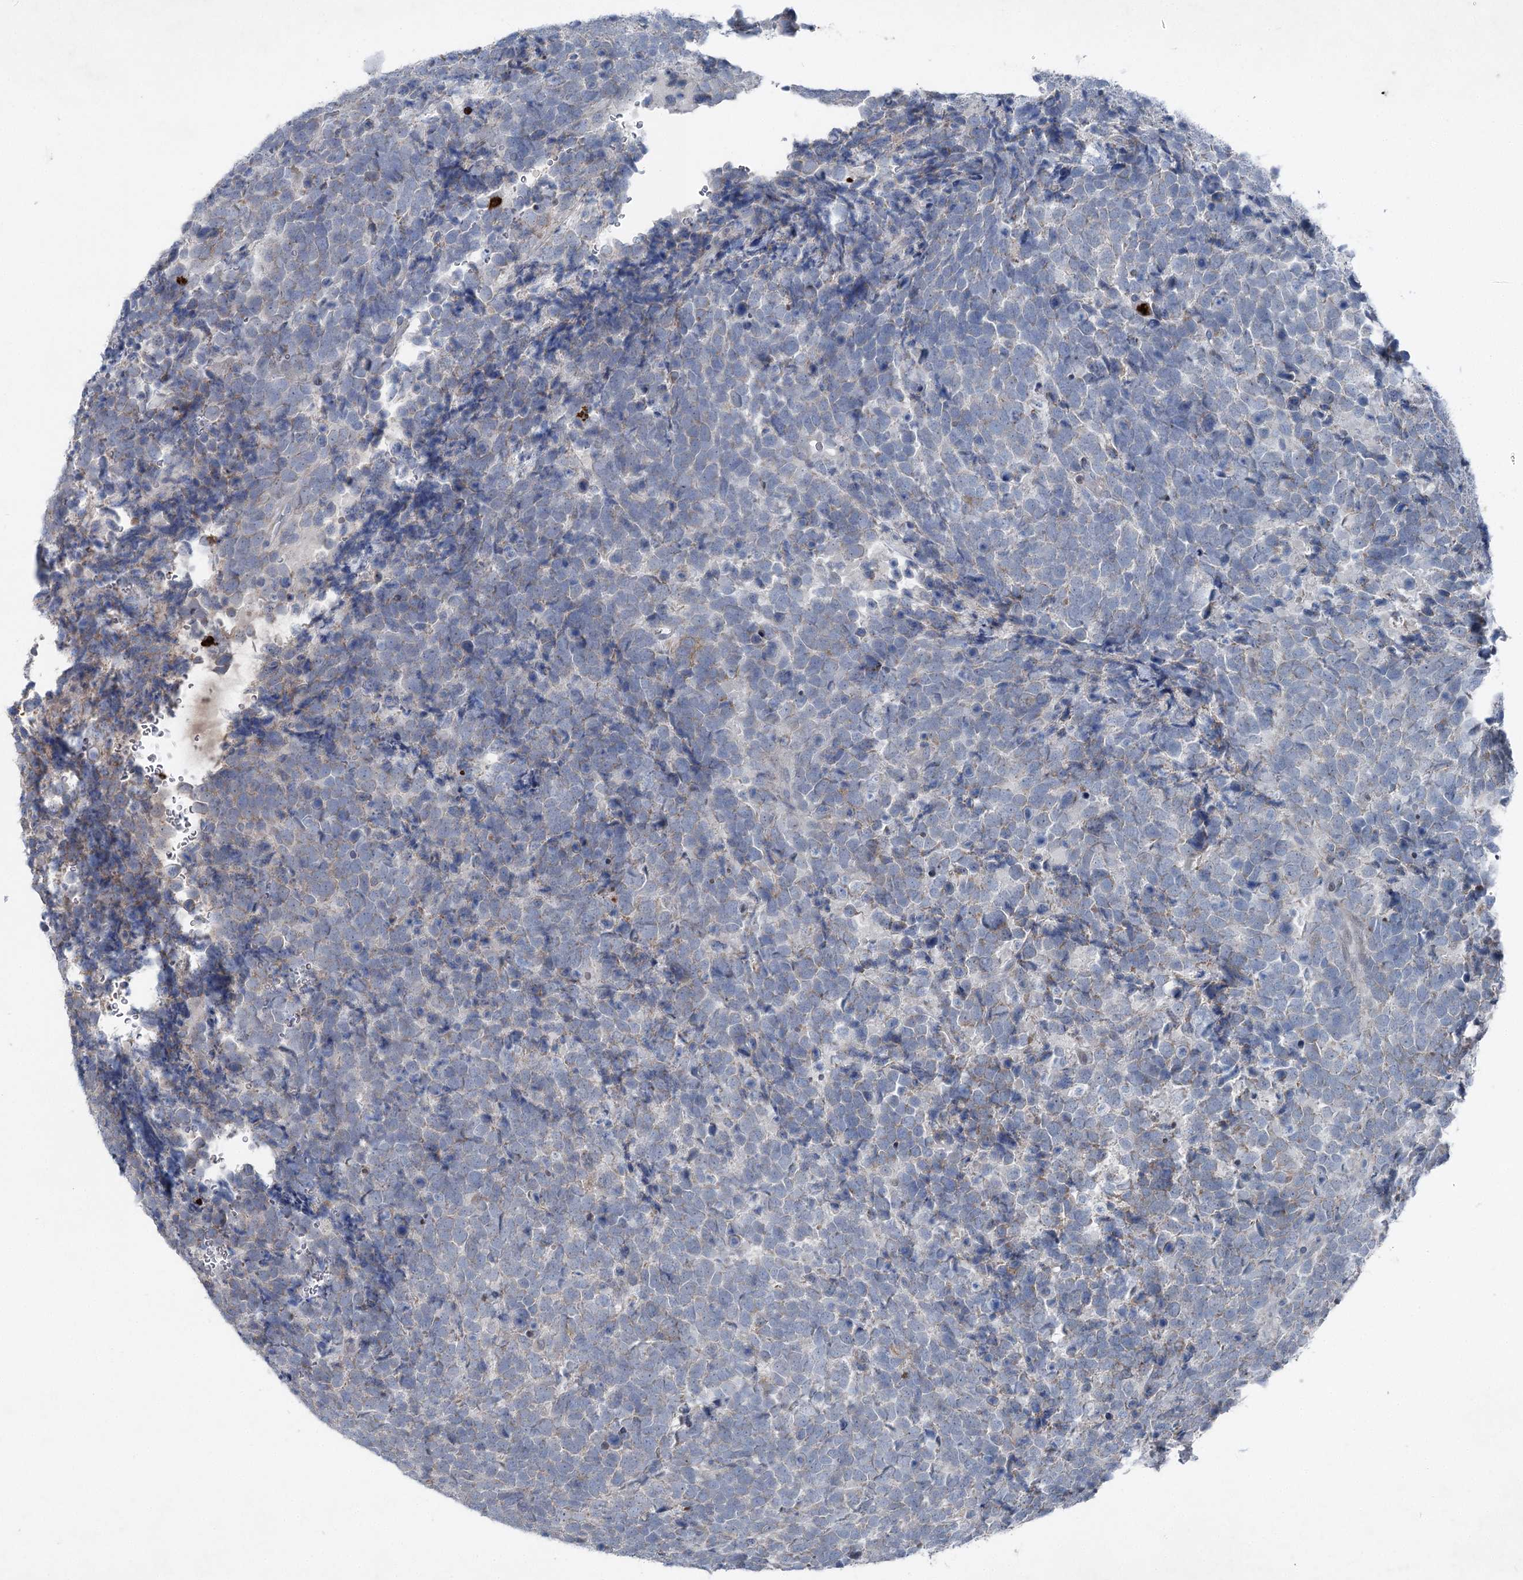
{"staining": {"intensity": "negative", "quantity": "none", "location": "none"}, "tissue": "urothelial cancer", "cell_type": "Tumor cells", "image_type": "cancer", "snomed": [{"axis": "morphology", "description": "Urothelial carcinoma, High grade"}, {"axis": "topography", "description": "Urinary bladder"}], "caption": "This is an immunohistochemistry image of urothelial cancer. There is no staining in tumor cells.", "gene": "PLA2G12A", "patient": {"sex": "female", "age": 82}}